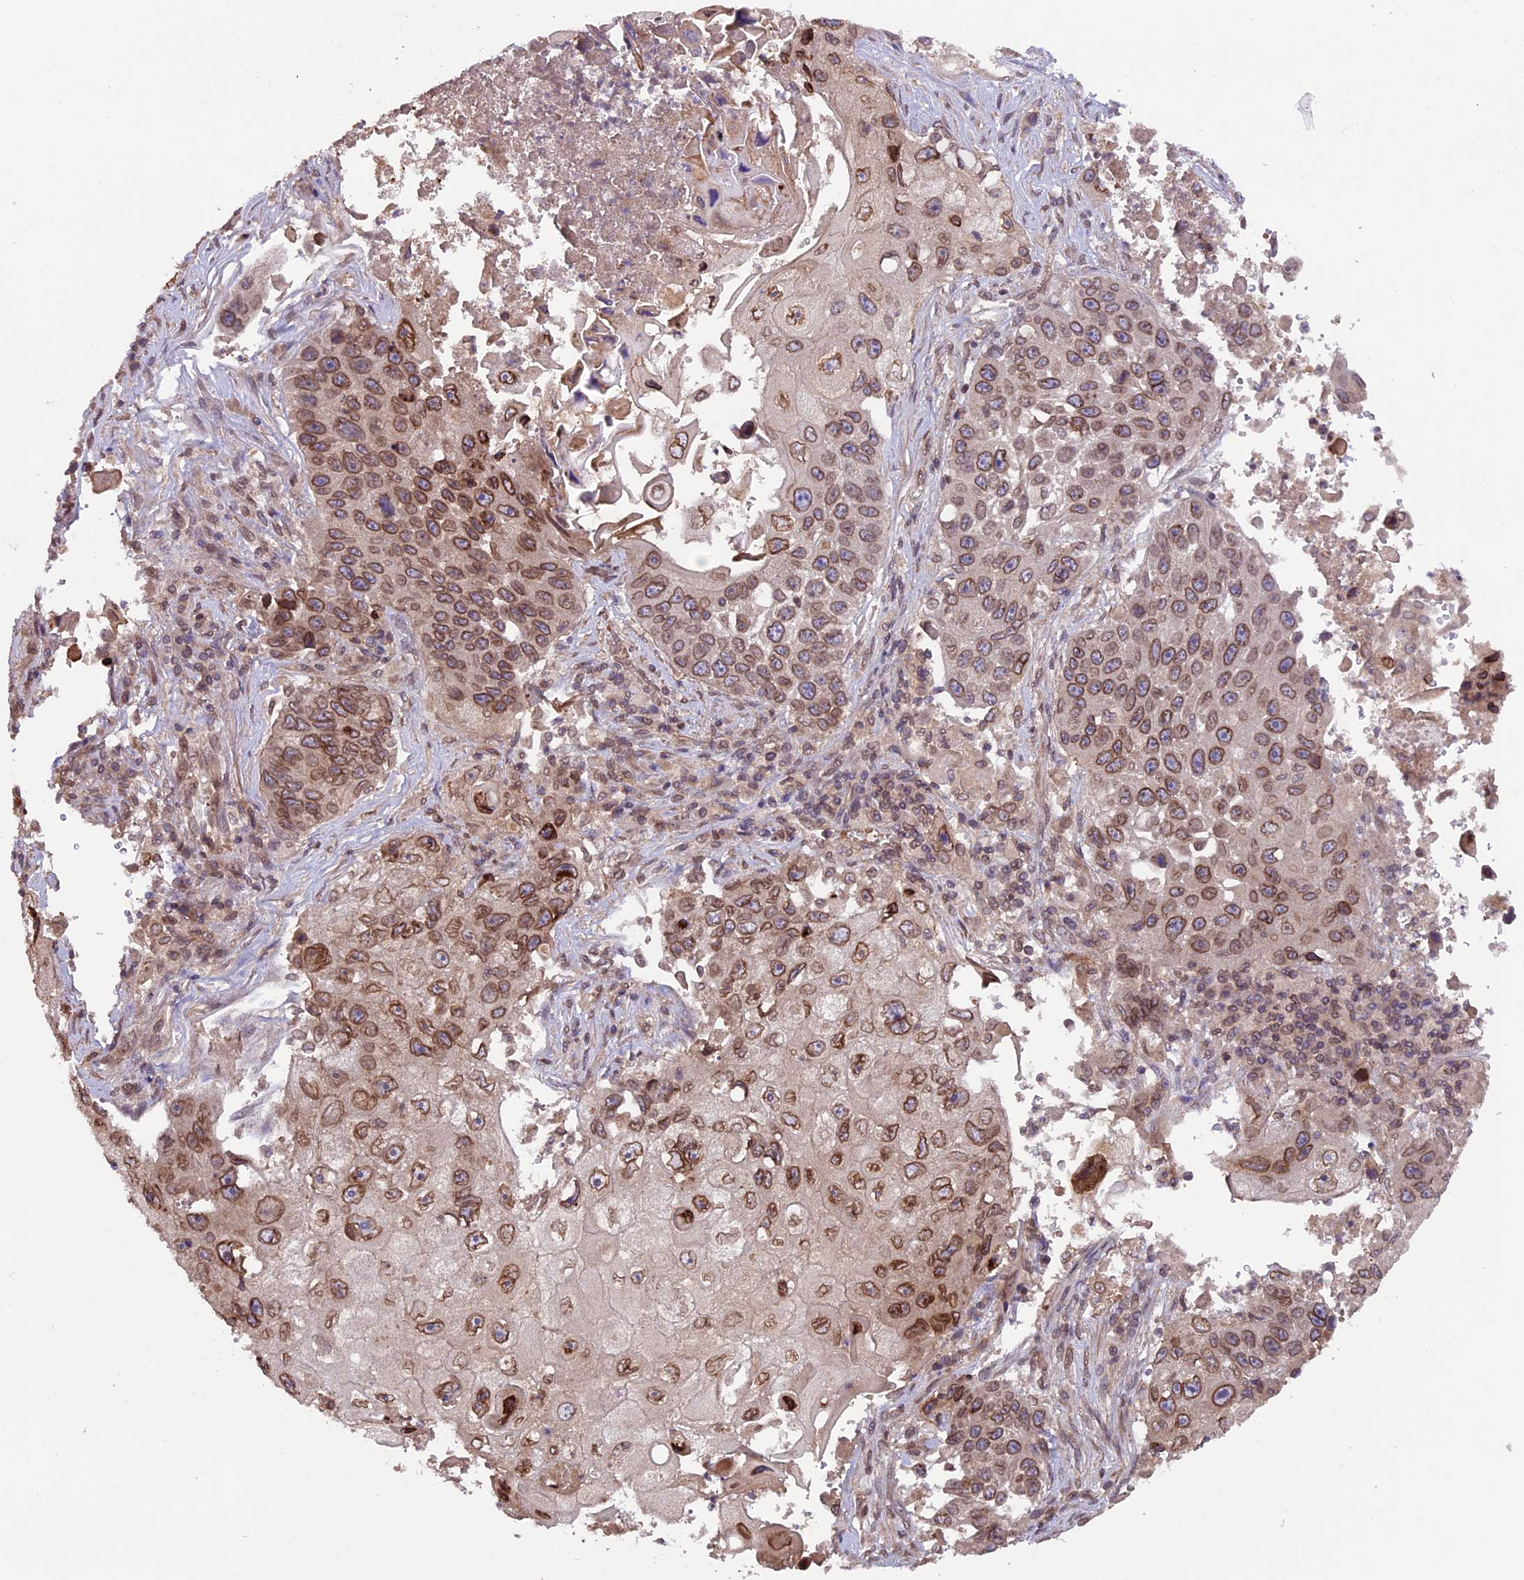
{"staining": {"intensity": "moderate", "quantity": ">75%", "location": "cytoplasmic/membranous,nuclear"}, "tissue": "lung cancer", "cell_type": "Tumor cells", "image_type": "cancer", "snomed": [{"axis": "morphology", "description": "Squamous cell carcinoma, NOS"}, {"axis": "topography", "description": "Lung"}], "caption": "The image shows immunohistochemical staining of lung squamous cell carcinoma. There is moderate cytoplasmic/membranous and nuclear positivity is seen in approximately >75% of tumor cells.", "gene": "CCDC125", "patient": {"sex": "male", "age": 61}}